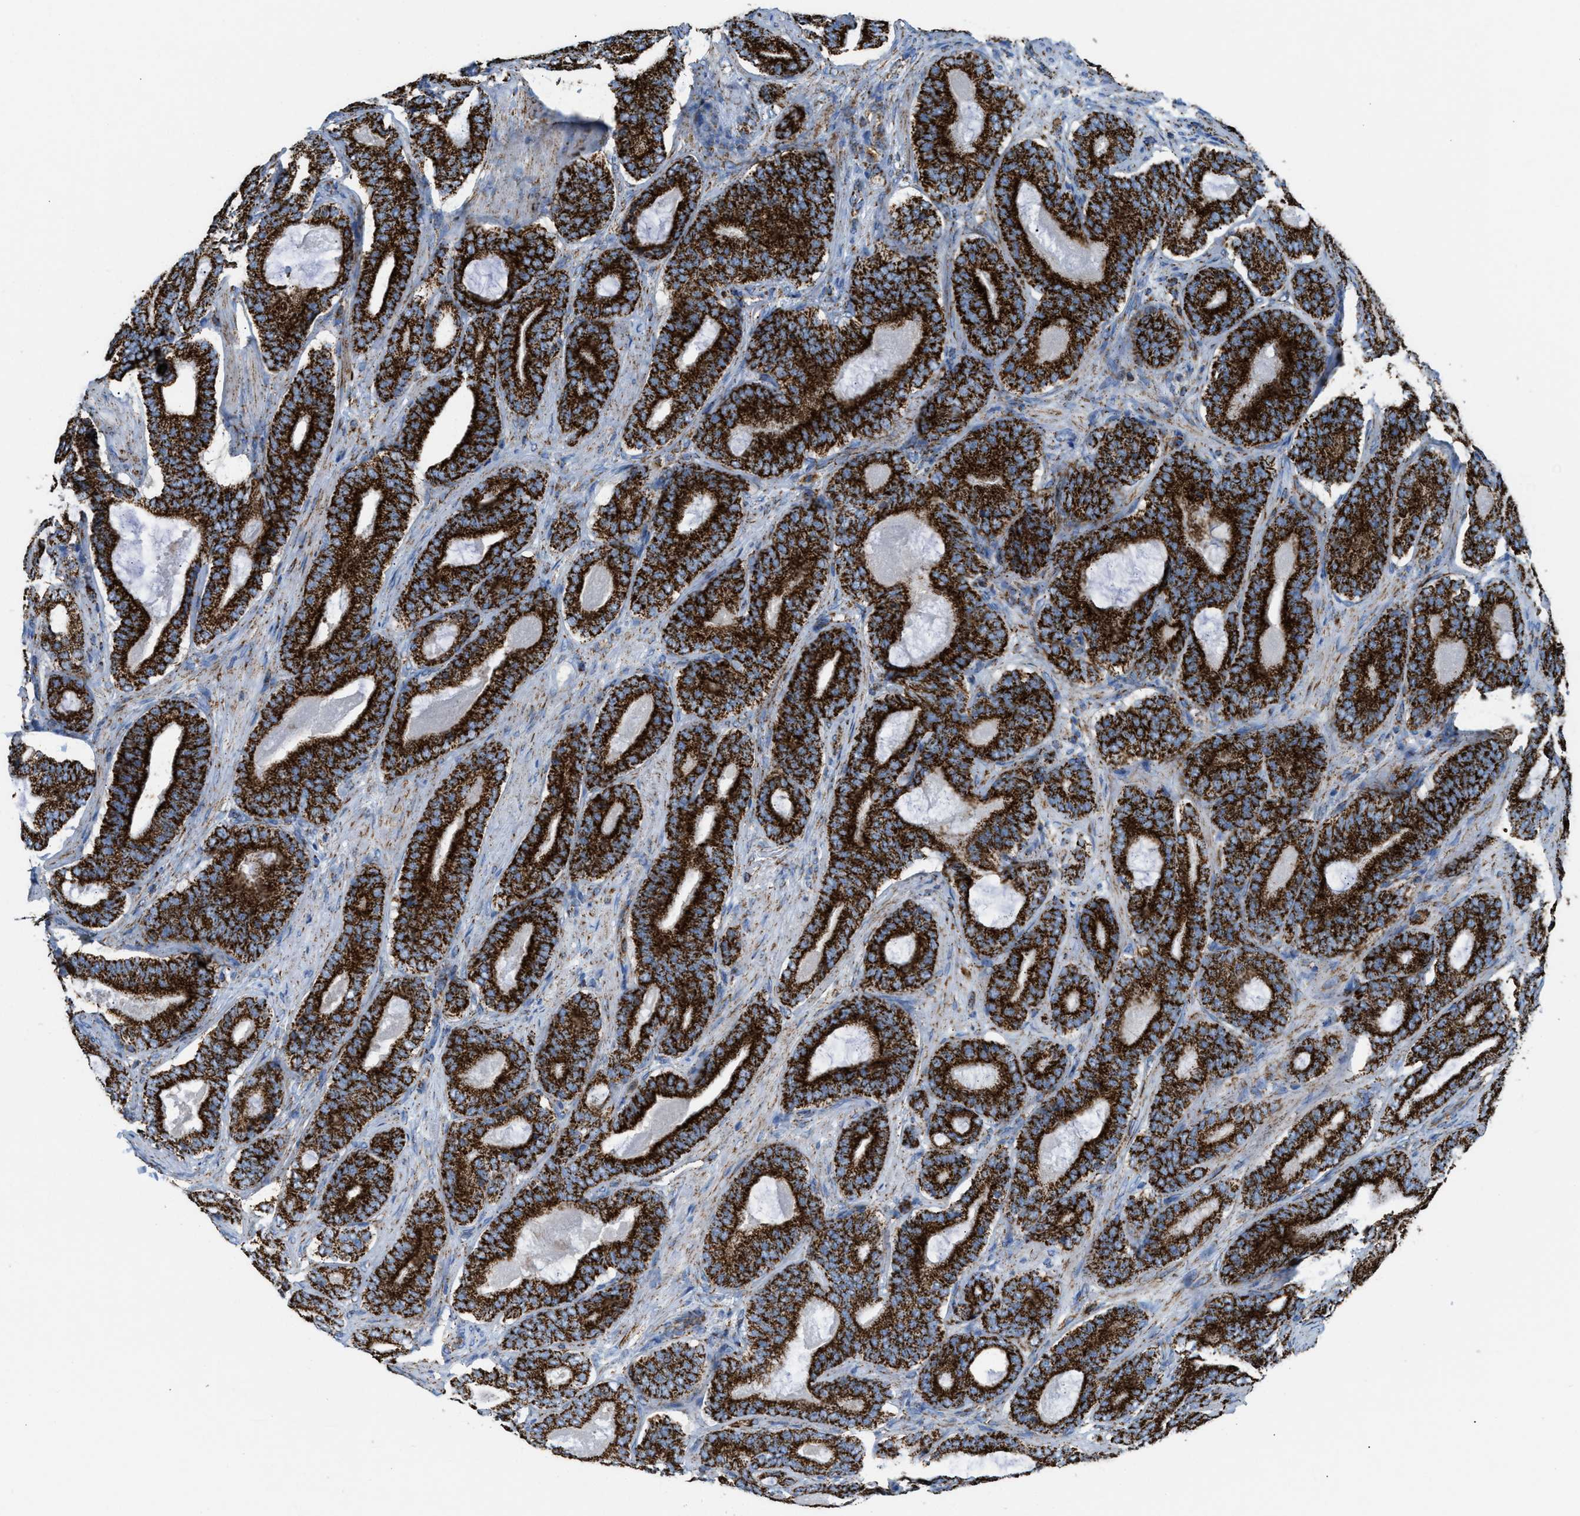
{"staining": {"intensity": "strong", "quantity": ">75%", "location": "cytoplasmic/membranous"}, "tissue": "prostate cancer", "cell_type": "Tumor cells", "image_type": "cancer", "snomed": [{"axis": "morphology", "description": "Adenocarcinoma, High grade"}, {"axis": "topography", "description": "Prostate"}], "caption": "IHC micrograph of neoplastic tissue: human prostate cancer stained using immunohistochemistry exhibits high levels of strong protein expression localized specifically in the cytoplasmic/membranous of tumor cells, appearing as a cytoplasmic/membranous brown color.", "gene": "ECHS1", "patient": {"sex": "male", "age": 60}}